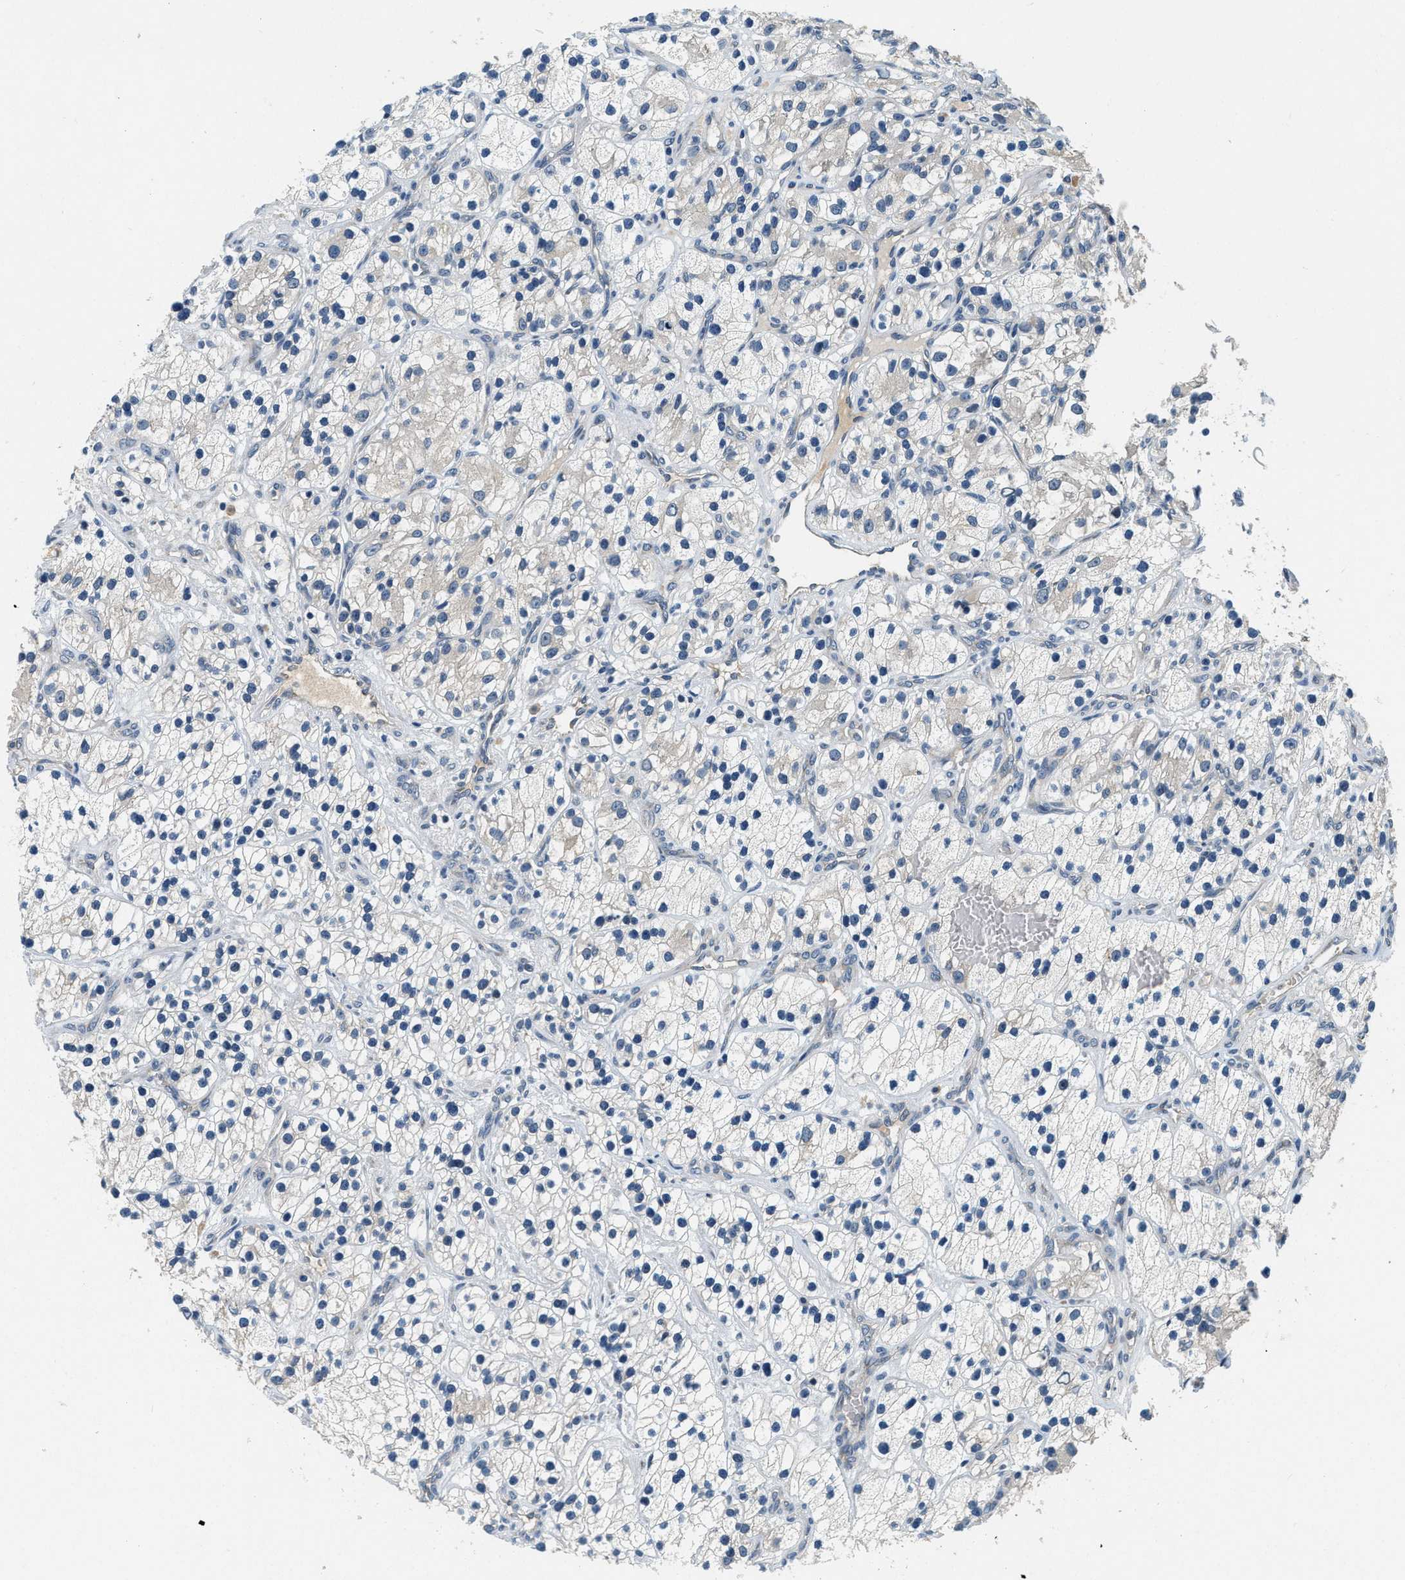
{"staining": {"intensity": "negative", "quantity": "none", "location": "none"}, "tissue": "renal cancer", "cell_type": "Tumor cells", "image_type": "cancer", "snomed": [{"axis": "morphology", "description": "Adenocarcinoma, NOS"}, {"axis": "topography", "description": "Kidney"}], "caption": "Immunohistochemistry (IHC) of adenocarcinoma (renal) displays no expression in tumor cells.", "gene": "YAE1", "patient": {"sex": "female", "age": 57}}